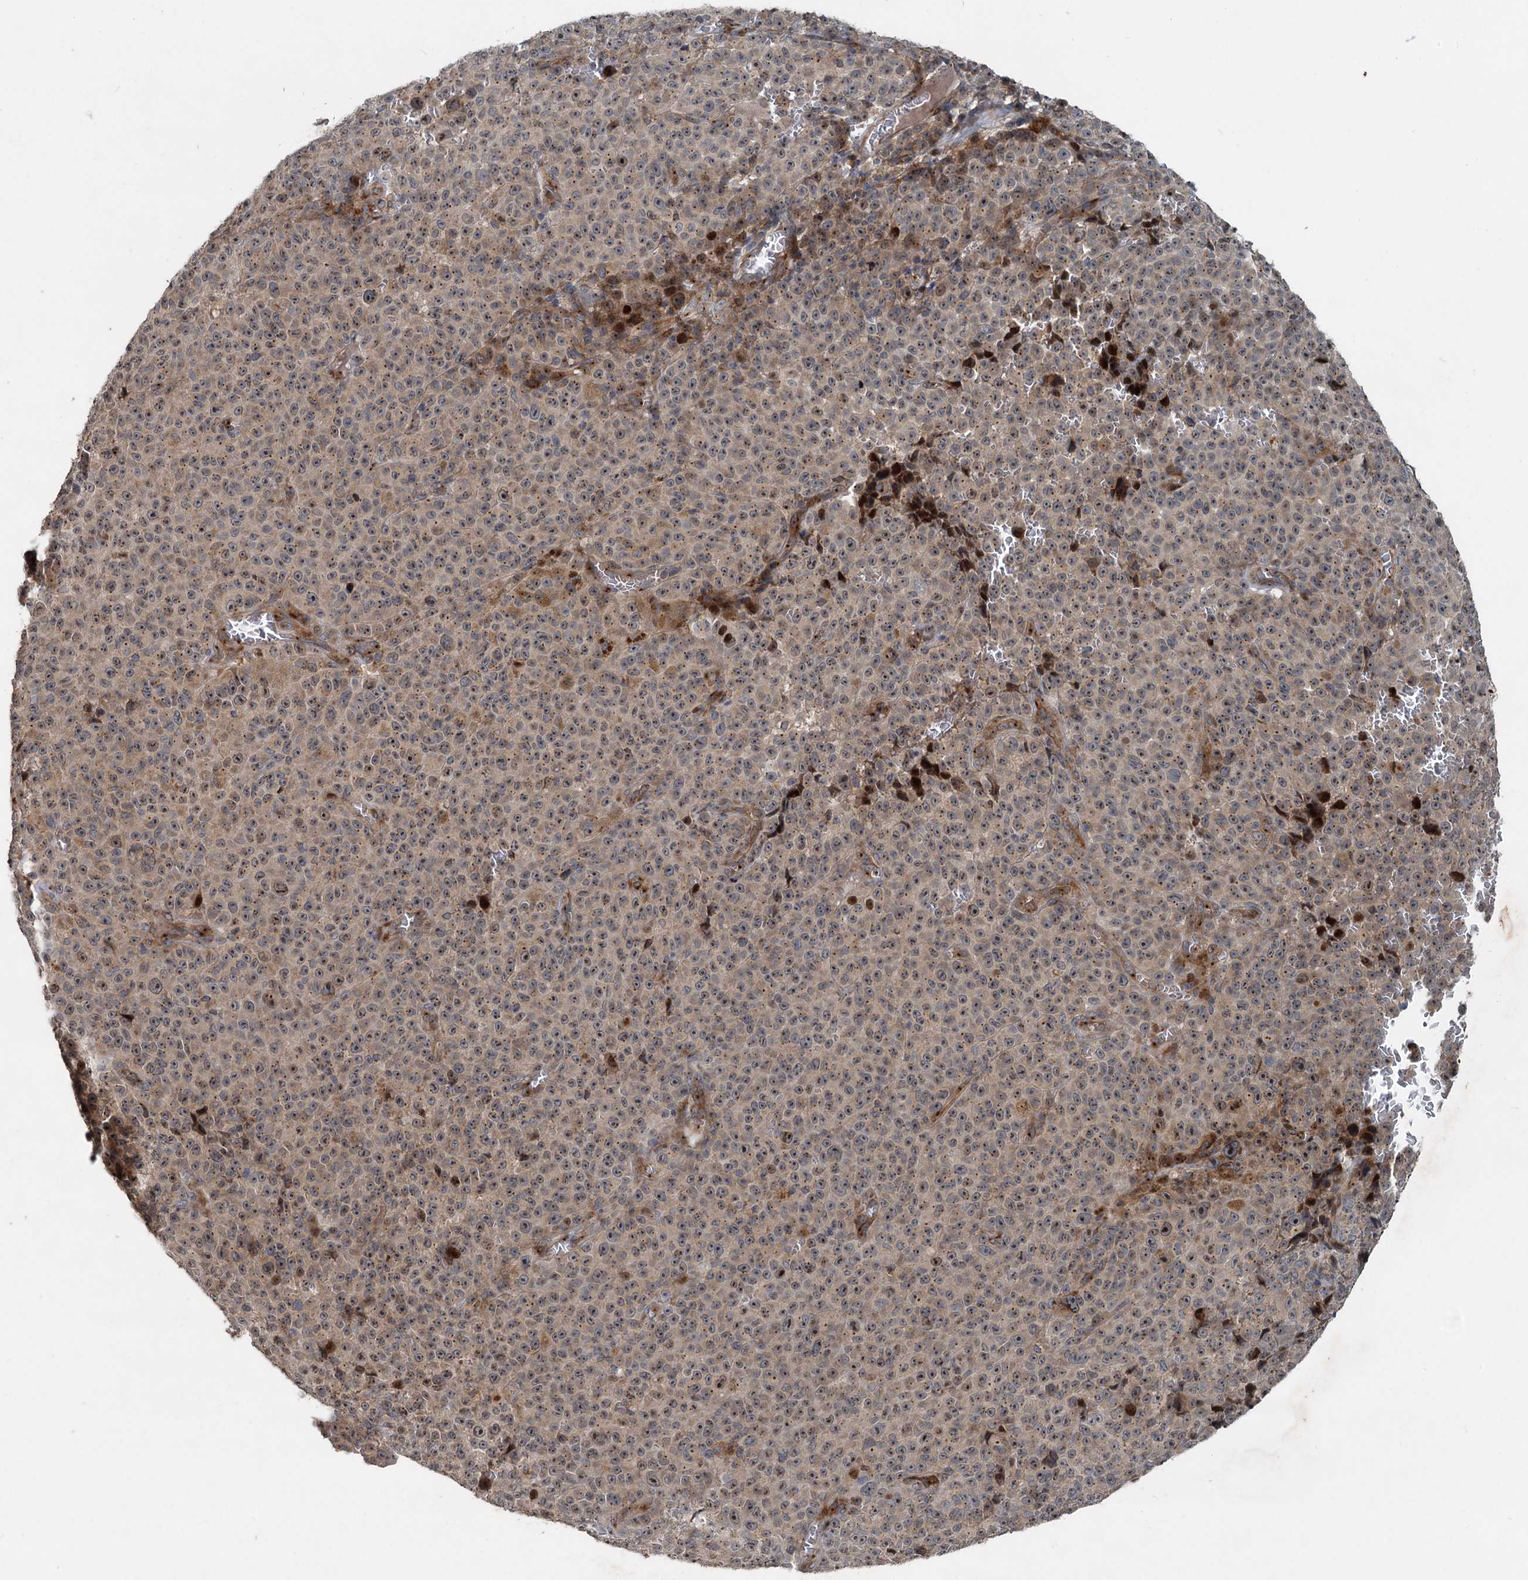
{"staining": {"intensity": "weak", "quantity": ">75%", "location": "cytoplasmic/membranous"}, "tissue": "melanoma", "cell_type": "Tumor cells", "image_type": "cancer", "snomed": [{"axis": "morphology", "description": "Malignant melanoma, NOS"}, {"axis": "topography", "description": "Skin"}], "caption": "Brown immunohistochemical staining in melanoma demonstrates weak cytoplasmic/membranous expression in approximately >75% of tumor cells. (IHC, brightfield microscopy, high magnification).", "gene": "CEP68", "patient": {"sex": "female", "age": 82}}